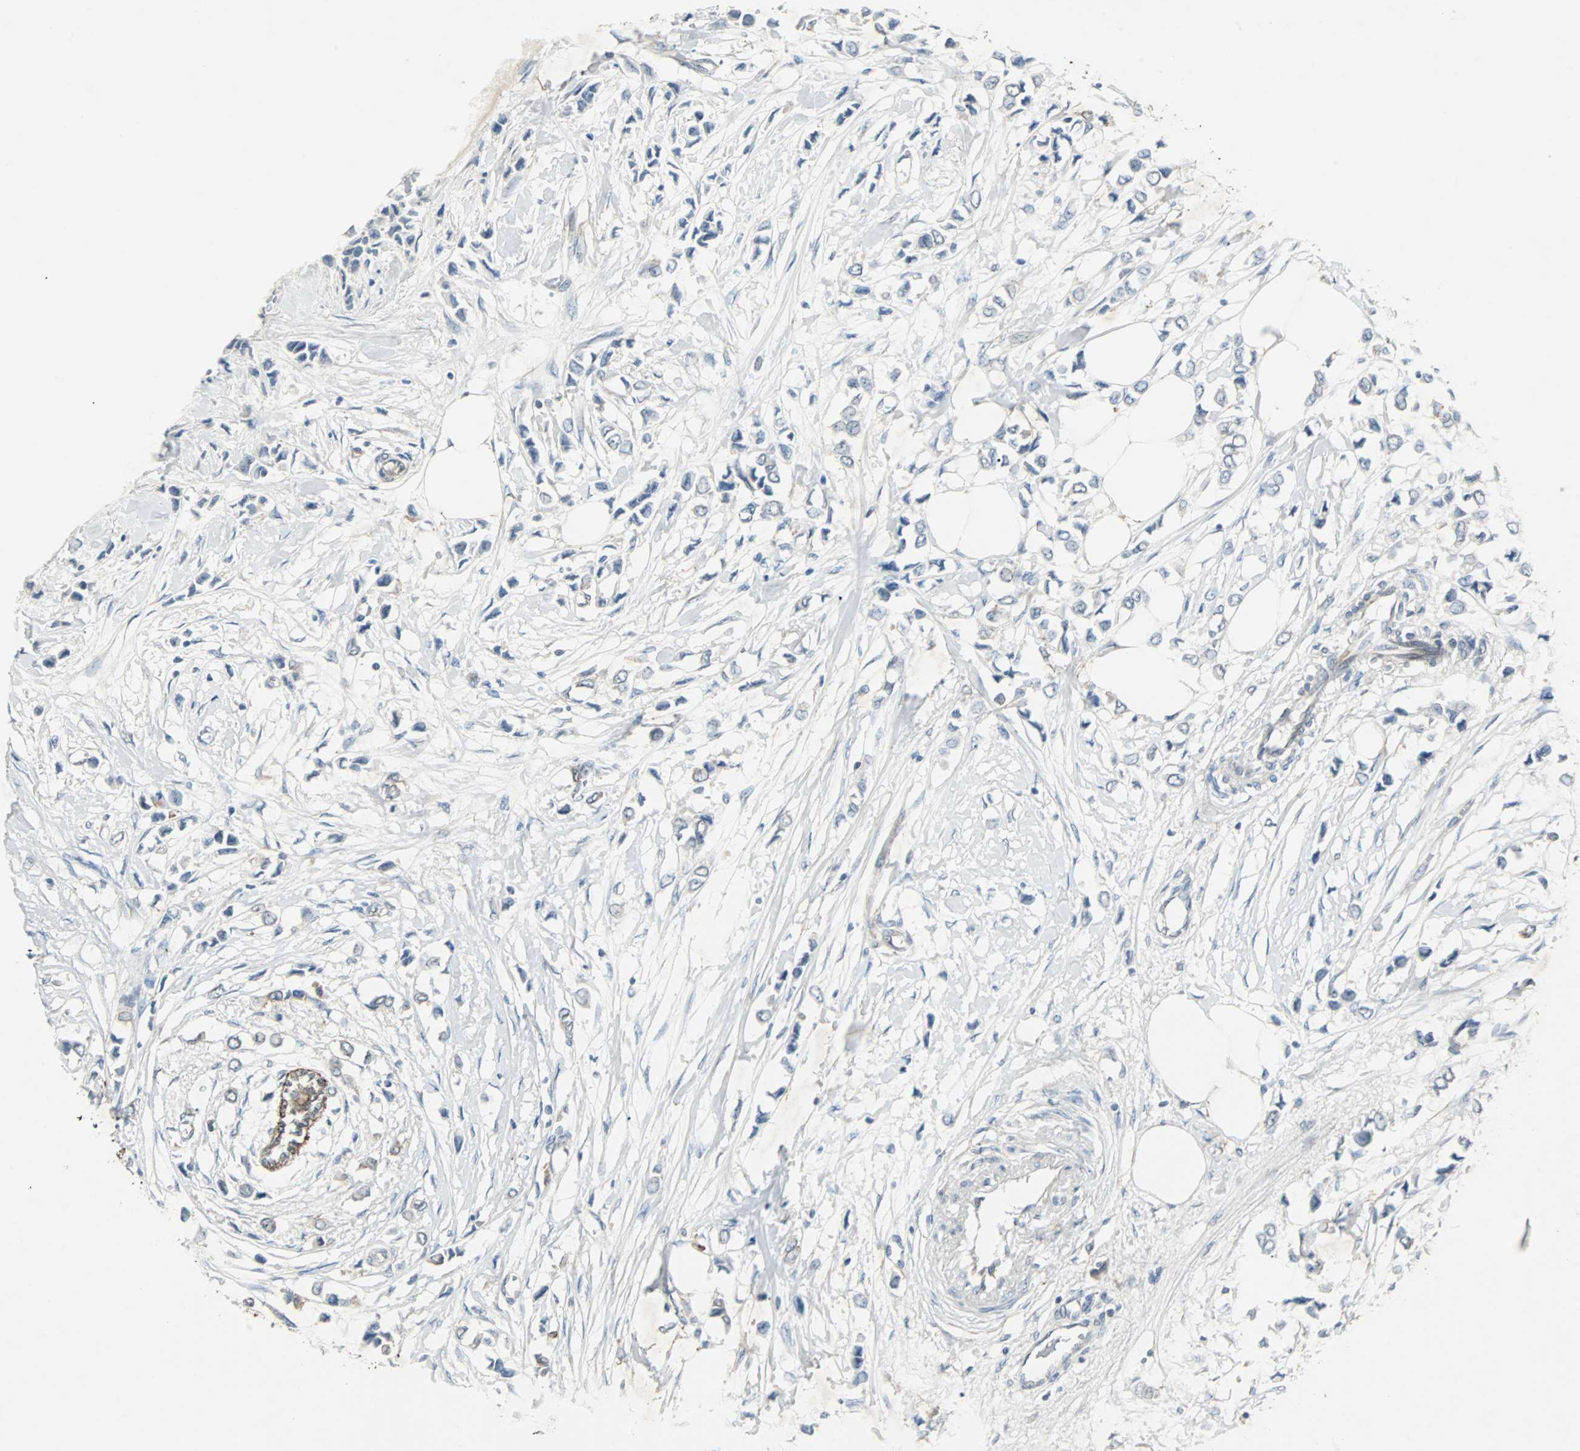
{"staining": {"intensity": "weak", "quantity": "<25%", "location": "cytoplasmic/membranous"}, "tissue": "breast cancer", "cell_type": "Tumor cells", "image_type": "cancer", "snomed": [{"axis": "morphology", "description": "Lobular carcinoma"}, {"axis": "topography", "description": "Breast"}], "caption": "This photomicrograph is of lobular carcinoma (breast) stained with immunohistochemistry (IHC) to label a protein in brown with the nuclei are counter-stained blue. There is no expression in tumor cells.", "gene": "CMC2", "patient": {"sex": "female", "age": 51}}